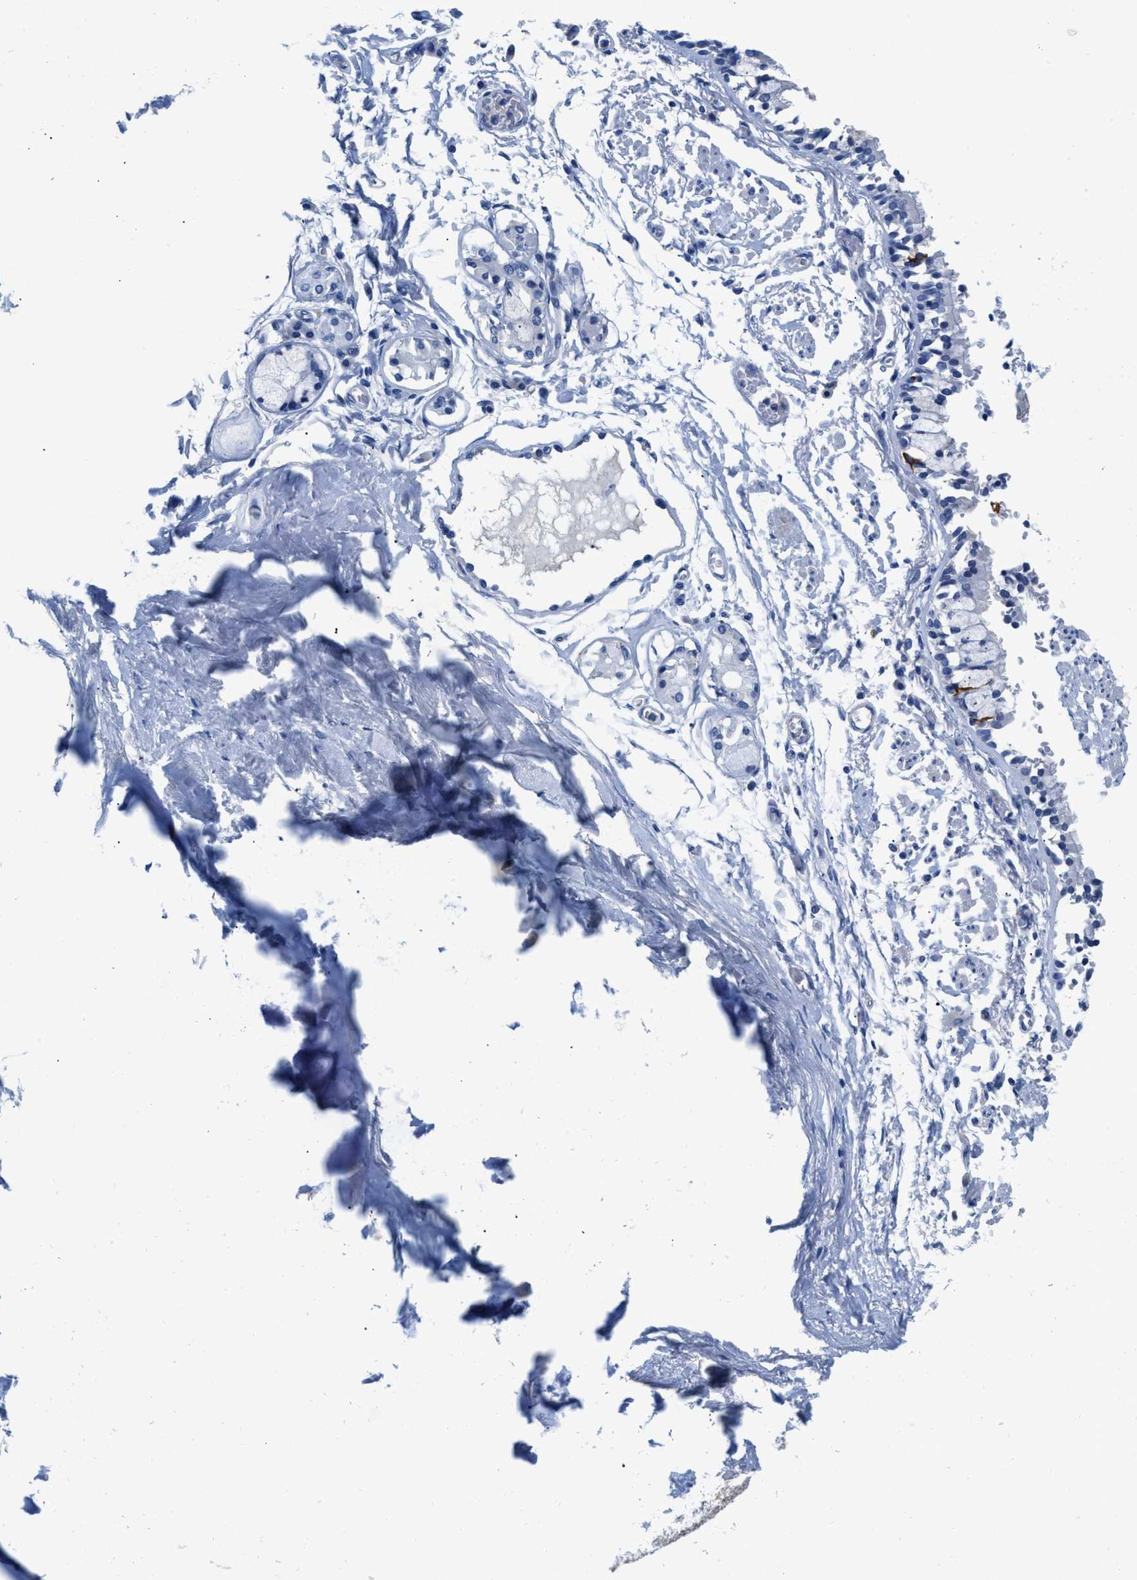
{"staining": {"intensity": "negative", "quantity": "none", "location": "none"}, "tissue": "adipose tissue", "cell_type": "Adipocytes", "image_type": "normal", "snomed": [{"axis": "morphology", "description": "Normal tissue, NOS"}, {"axis": "topography", "description": "Cartilage tissue"}, {"axis": "topography", "description": "Lung"}], "caption": "The image displays no staining of adipocytes in normal adipose tissue. The staining was performed using DAB to visualize the protein expression in brown, while the nuclei were stained in blue with hematoxylin (Magnification: 20x).", "gene": "SLFN13", "patient": {"sex": "female", "age": 77}}